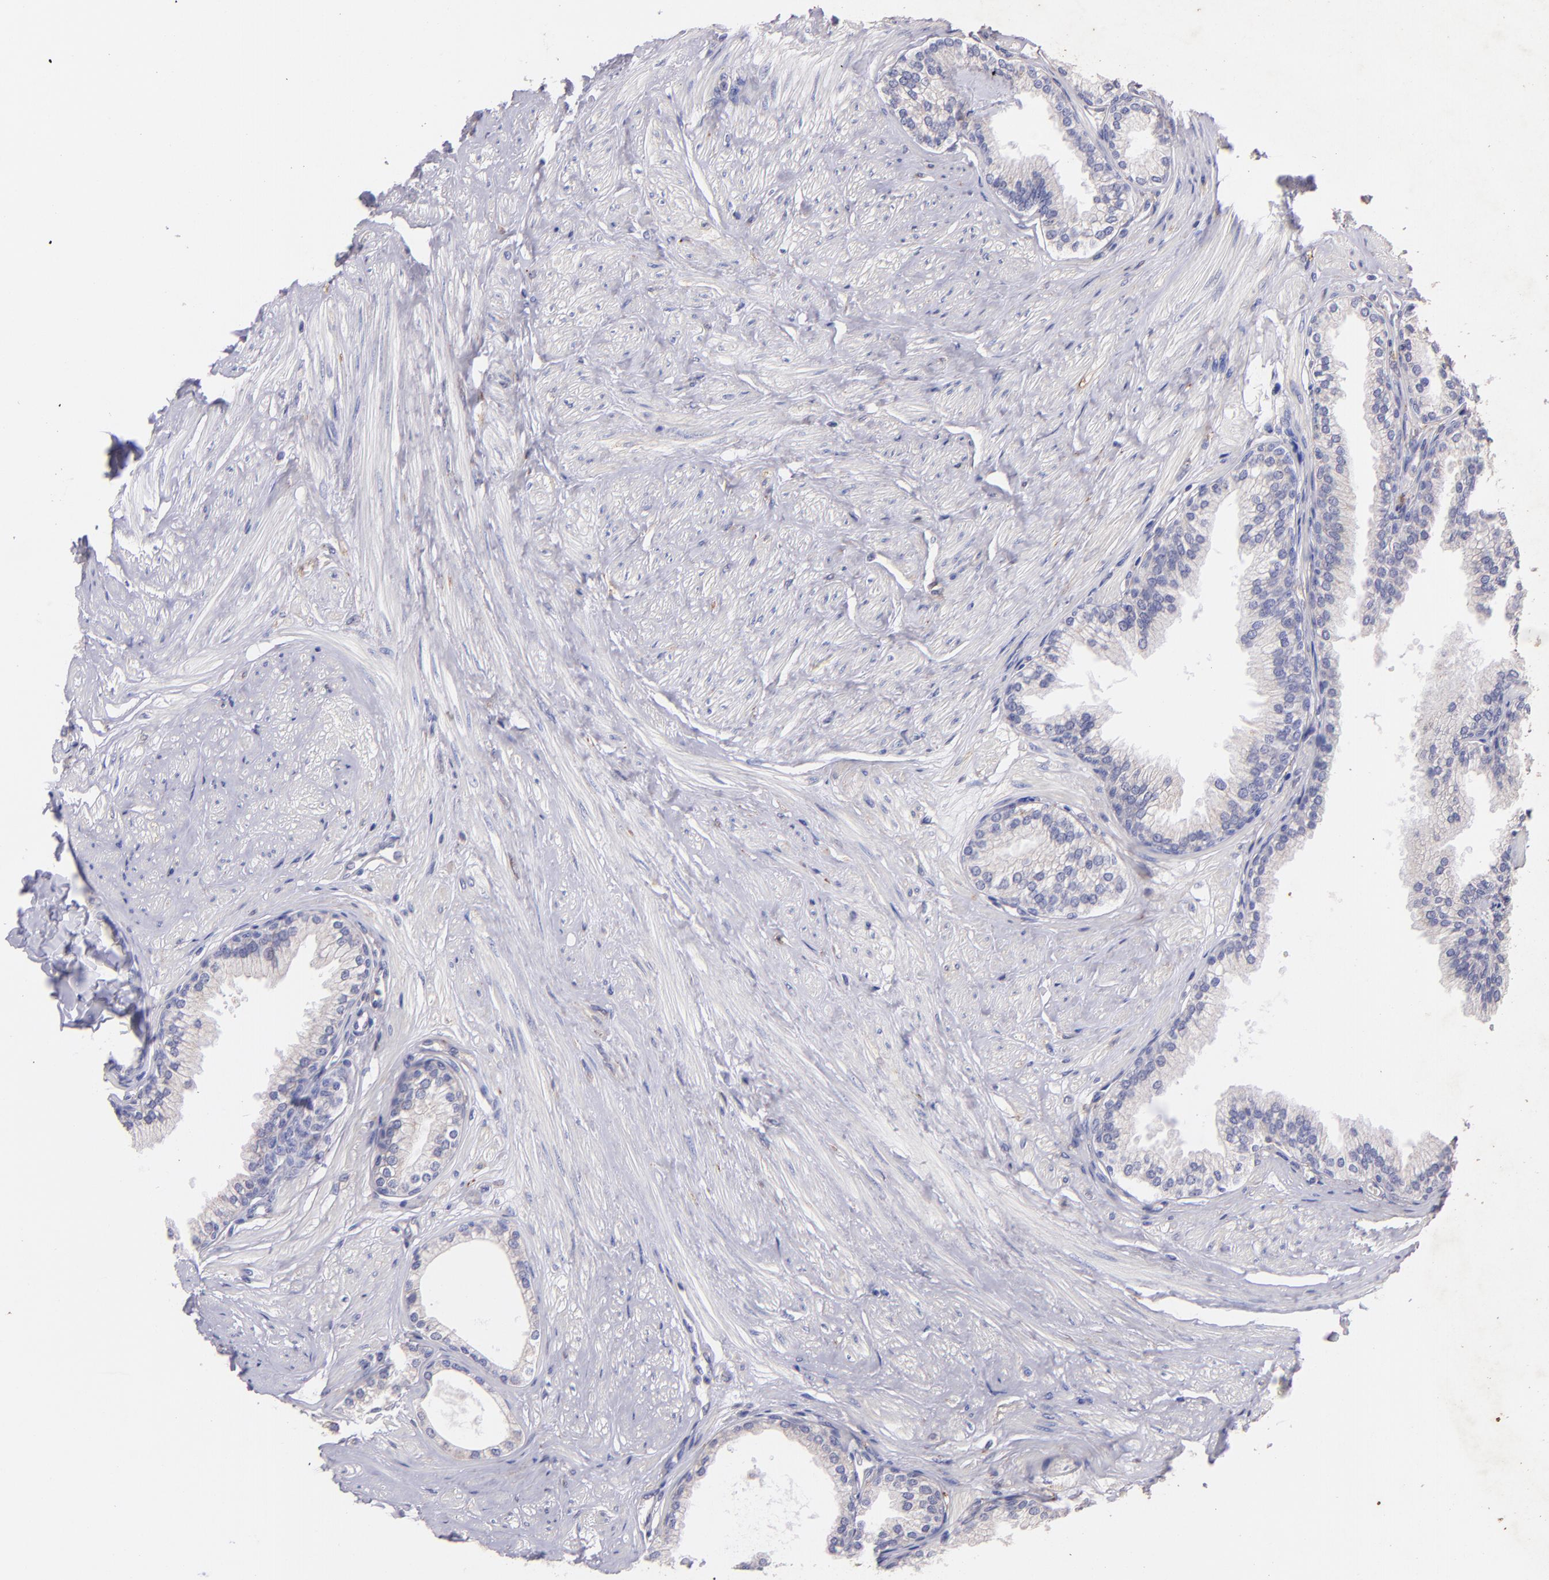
{"staining": {"intensity": "moderate", "quantity": ">75%", "location": "cytoplasmic/membranous"}, "tissue": "prostate", "cell_type": "Glandular cells", "image_type": "normal", "snomed": [{"axis": "morphology", "description": "Normal tissue, NOS"}, {"axis": "topography", "description": "Prostate"}], "caption": "Immunohistochemical staining of benign human prostate reveals moderate cytoplasmic/membranous protein expression in approximately >75% of glandular cells.", "gene": "RET", "patient": {"sex": "male", "age": 64}}